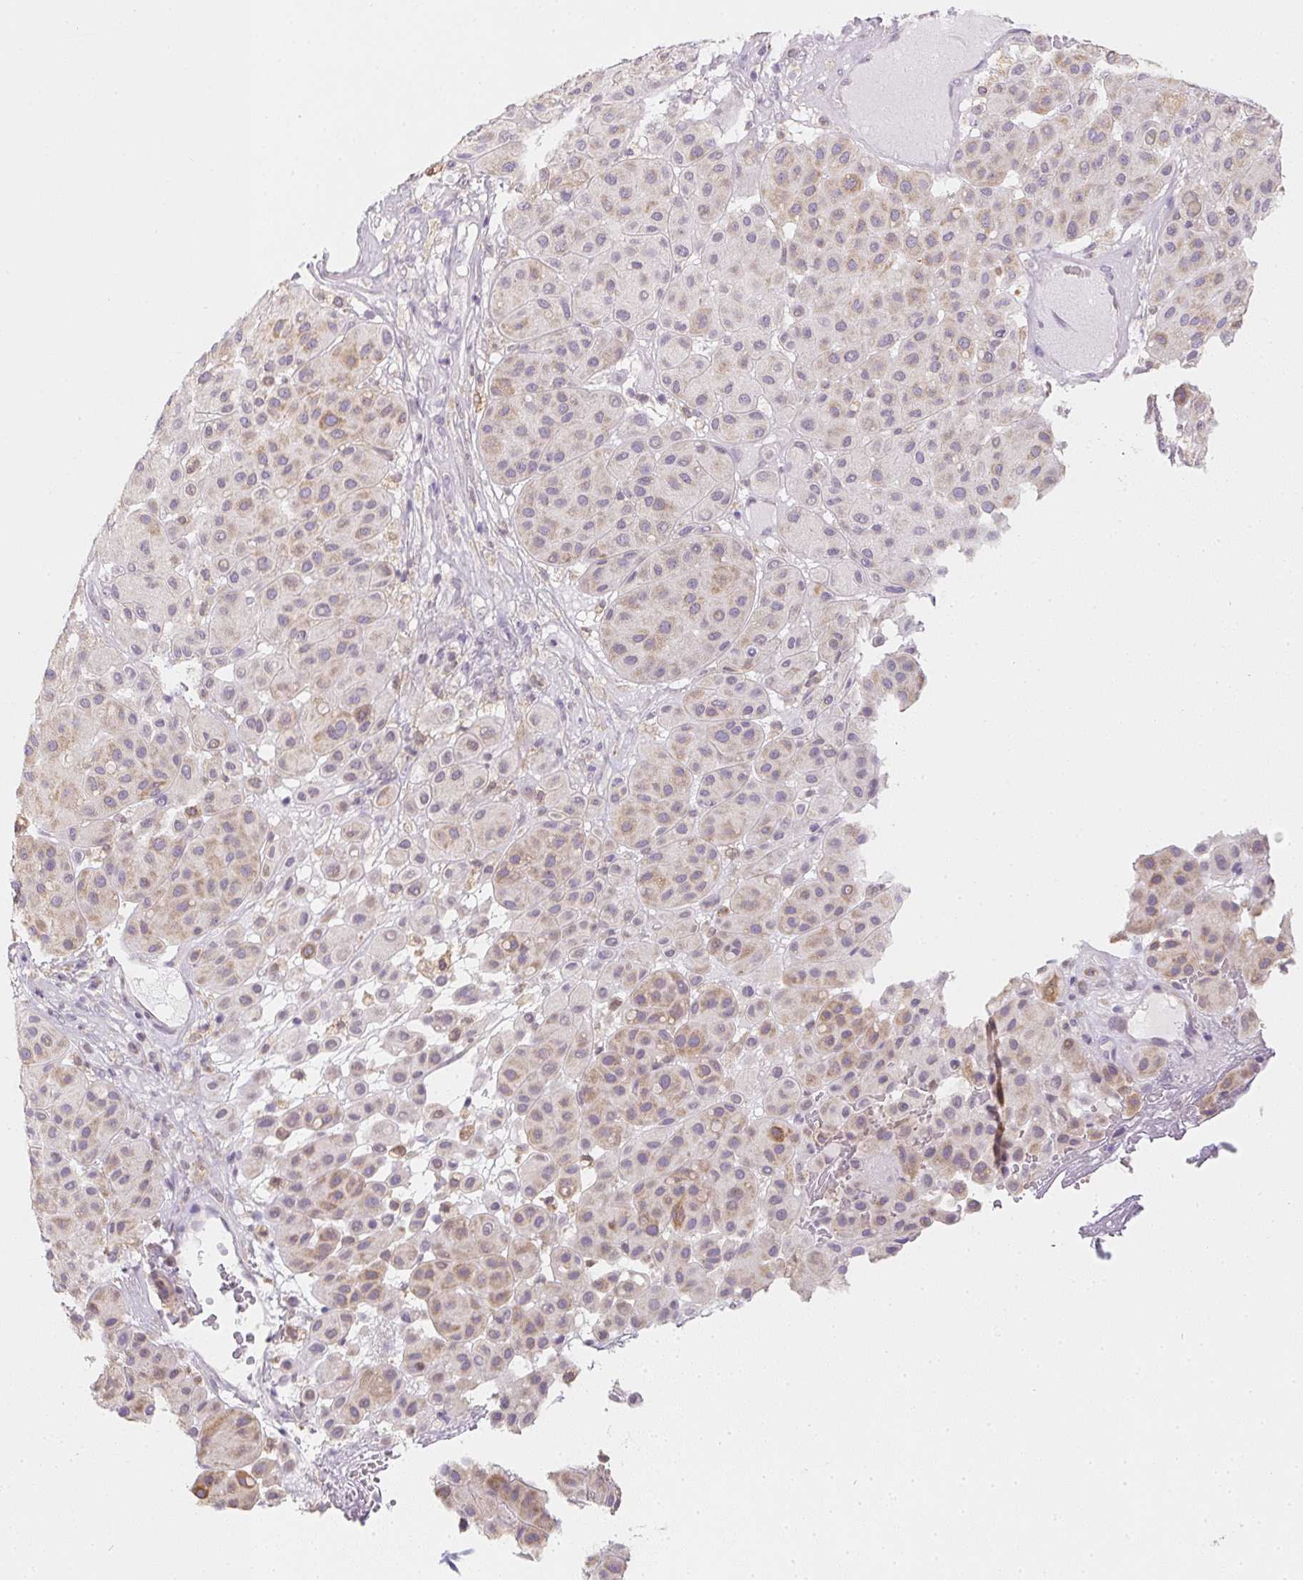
{"staining": {"intensity": "weak", "quantity": "25%-75%", "location": "cytoplasmic/membranous"}, "tissue": "melanoma", "cell_type": "Tumor cells", "image_type": "cancer", "snomed": [{"axis": "morphology", "description": "Malignant melanoma, Metastatic site"}, {"axis": "topography", "description": "Smooth muscle"}], "caption": "A brown stain highlights weak cytoplasmic/membranous expression of a protein in malignant melanoma (metastatic site) tumor cells. (DAB (3,3'-diaminobenzidine) IHC with brightfield microscopy, high magnification).", "gene": "SOAT1", "patient": {"sex": "male", "age": 41}}